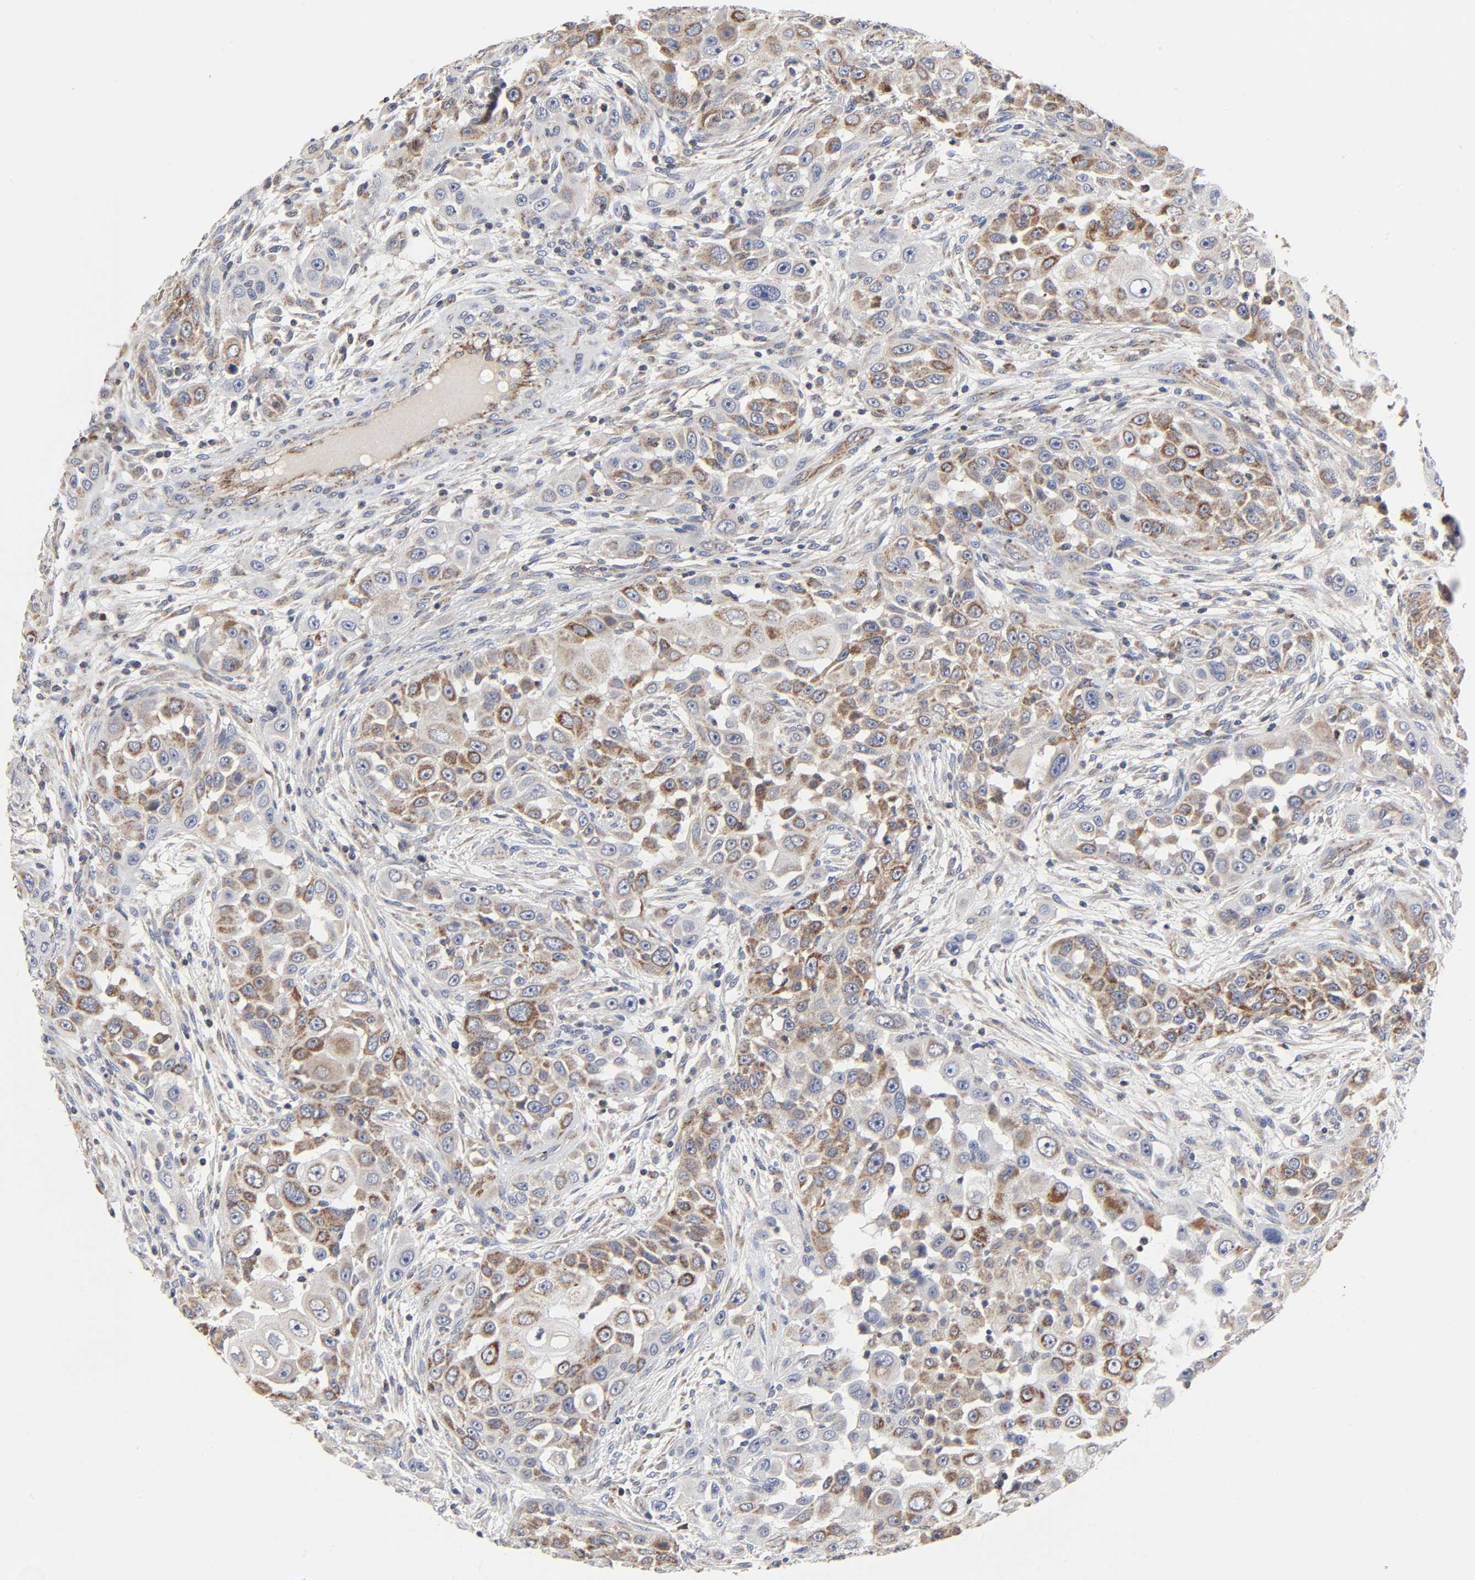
{"staining": {"intensity": "moderate", "quantity": ">75%", "location": "cytoplasmic/membranous"}, "tissue": "head and neck cancer", "cell_type": "Tumor cells", "image_type": "cancer", "snomed": [{"axis": "morphology", "description": "Carcinoma, NOS"}, {"axis": "topography", "description": "Head-Neck"}], "caption": "Protein analysis of head and neck cancer tissue displays moderate cytoplasmic/membranous positivity in about >75% of tumor cells.", "gene": "COX6B1", "patient": {"sex": "male", "age": 87}}